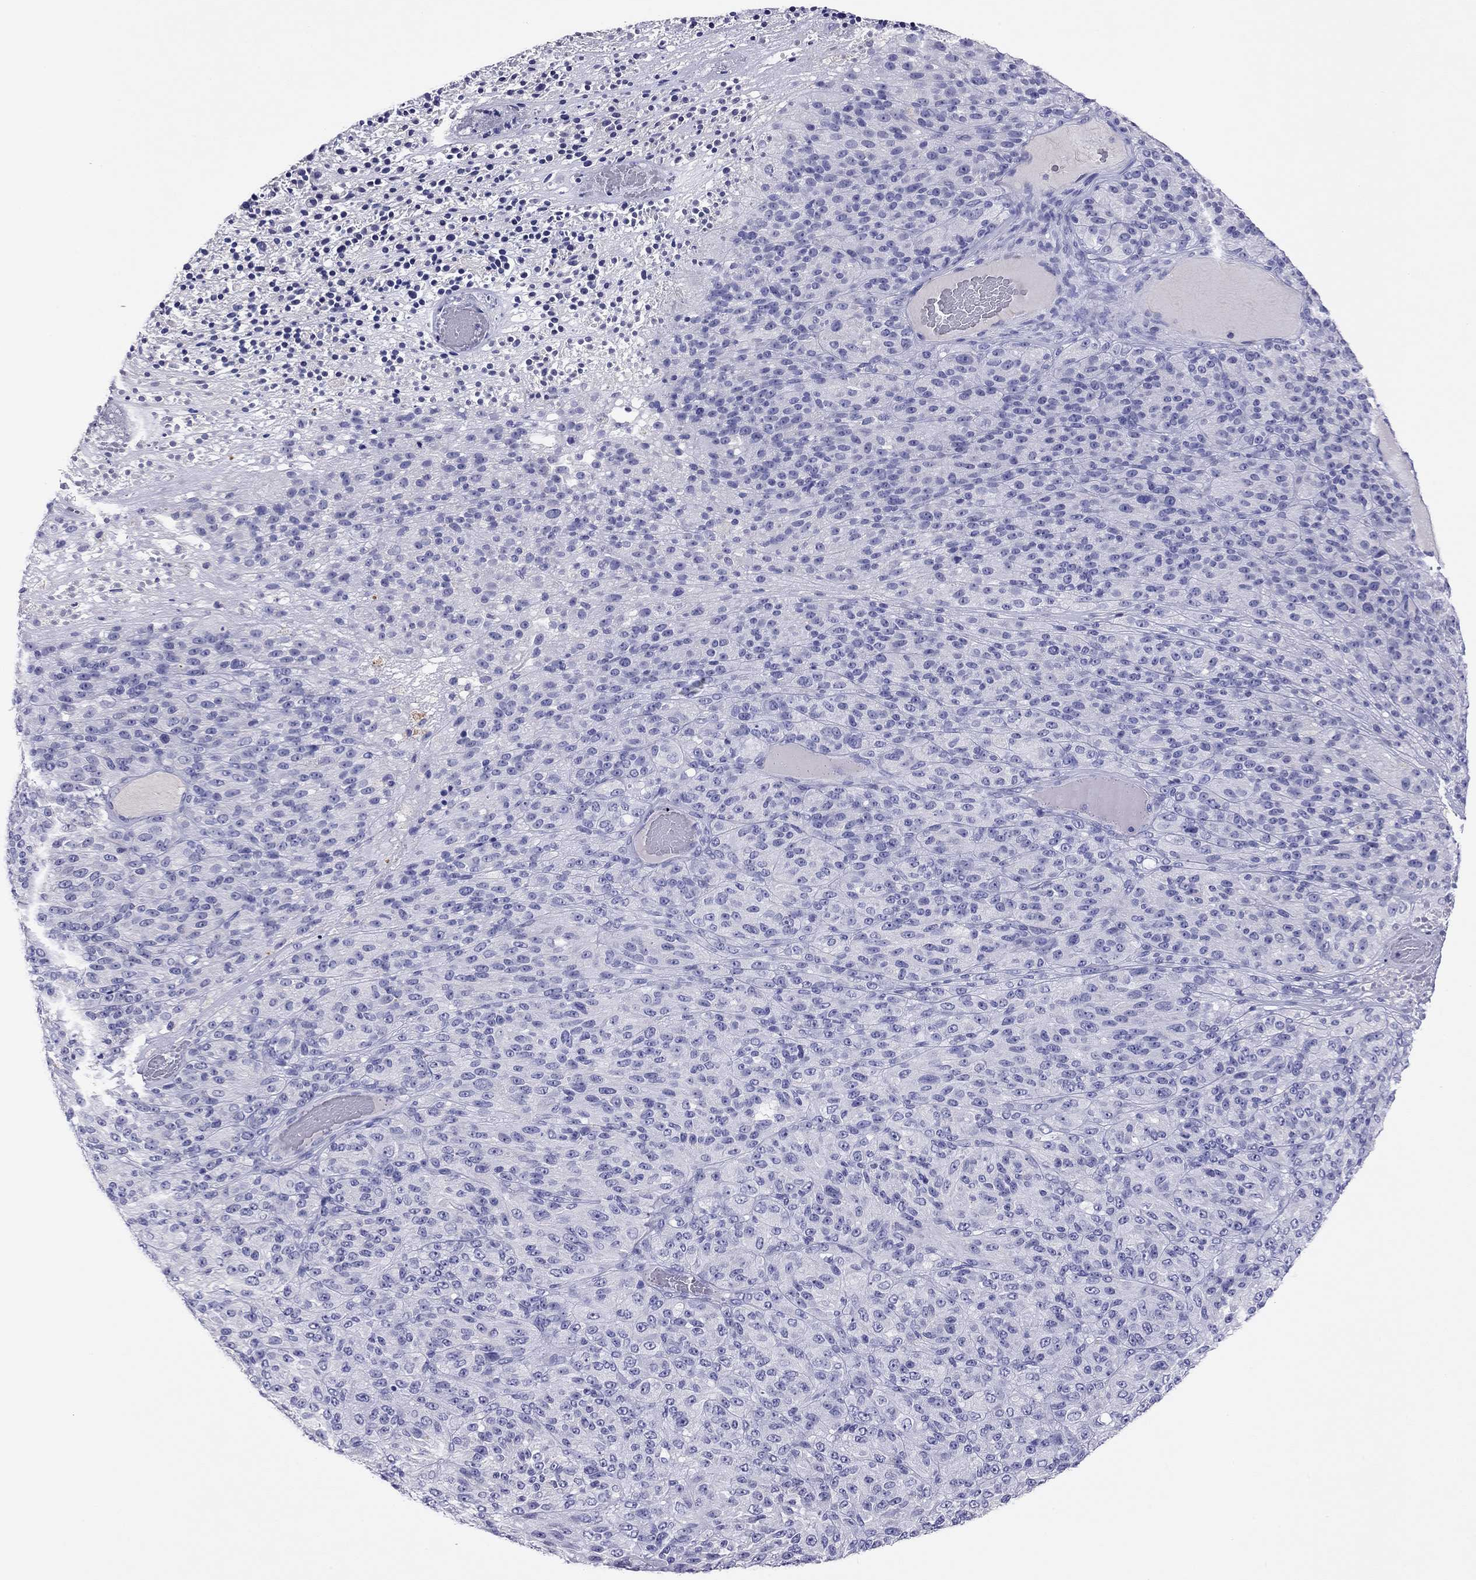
{"staining": {"intensity": "negative", "quantity": "none", "location": "none"}, "tissue": "melanoma", "cell_type": "Tumor cells", "image_type": "cancer", "snomed": [{"axis": "morphology", "description": "Malignant melanoma, Metastatic site"}, {"axis": "topography", "description": "Brain"}], "caption": "IHC of human melanoma demonstrates no expression in tumor cells.", "gene": "CAPNS2", "patient": {"sex": "female", "age": 56}}